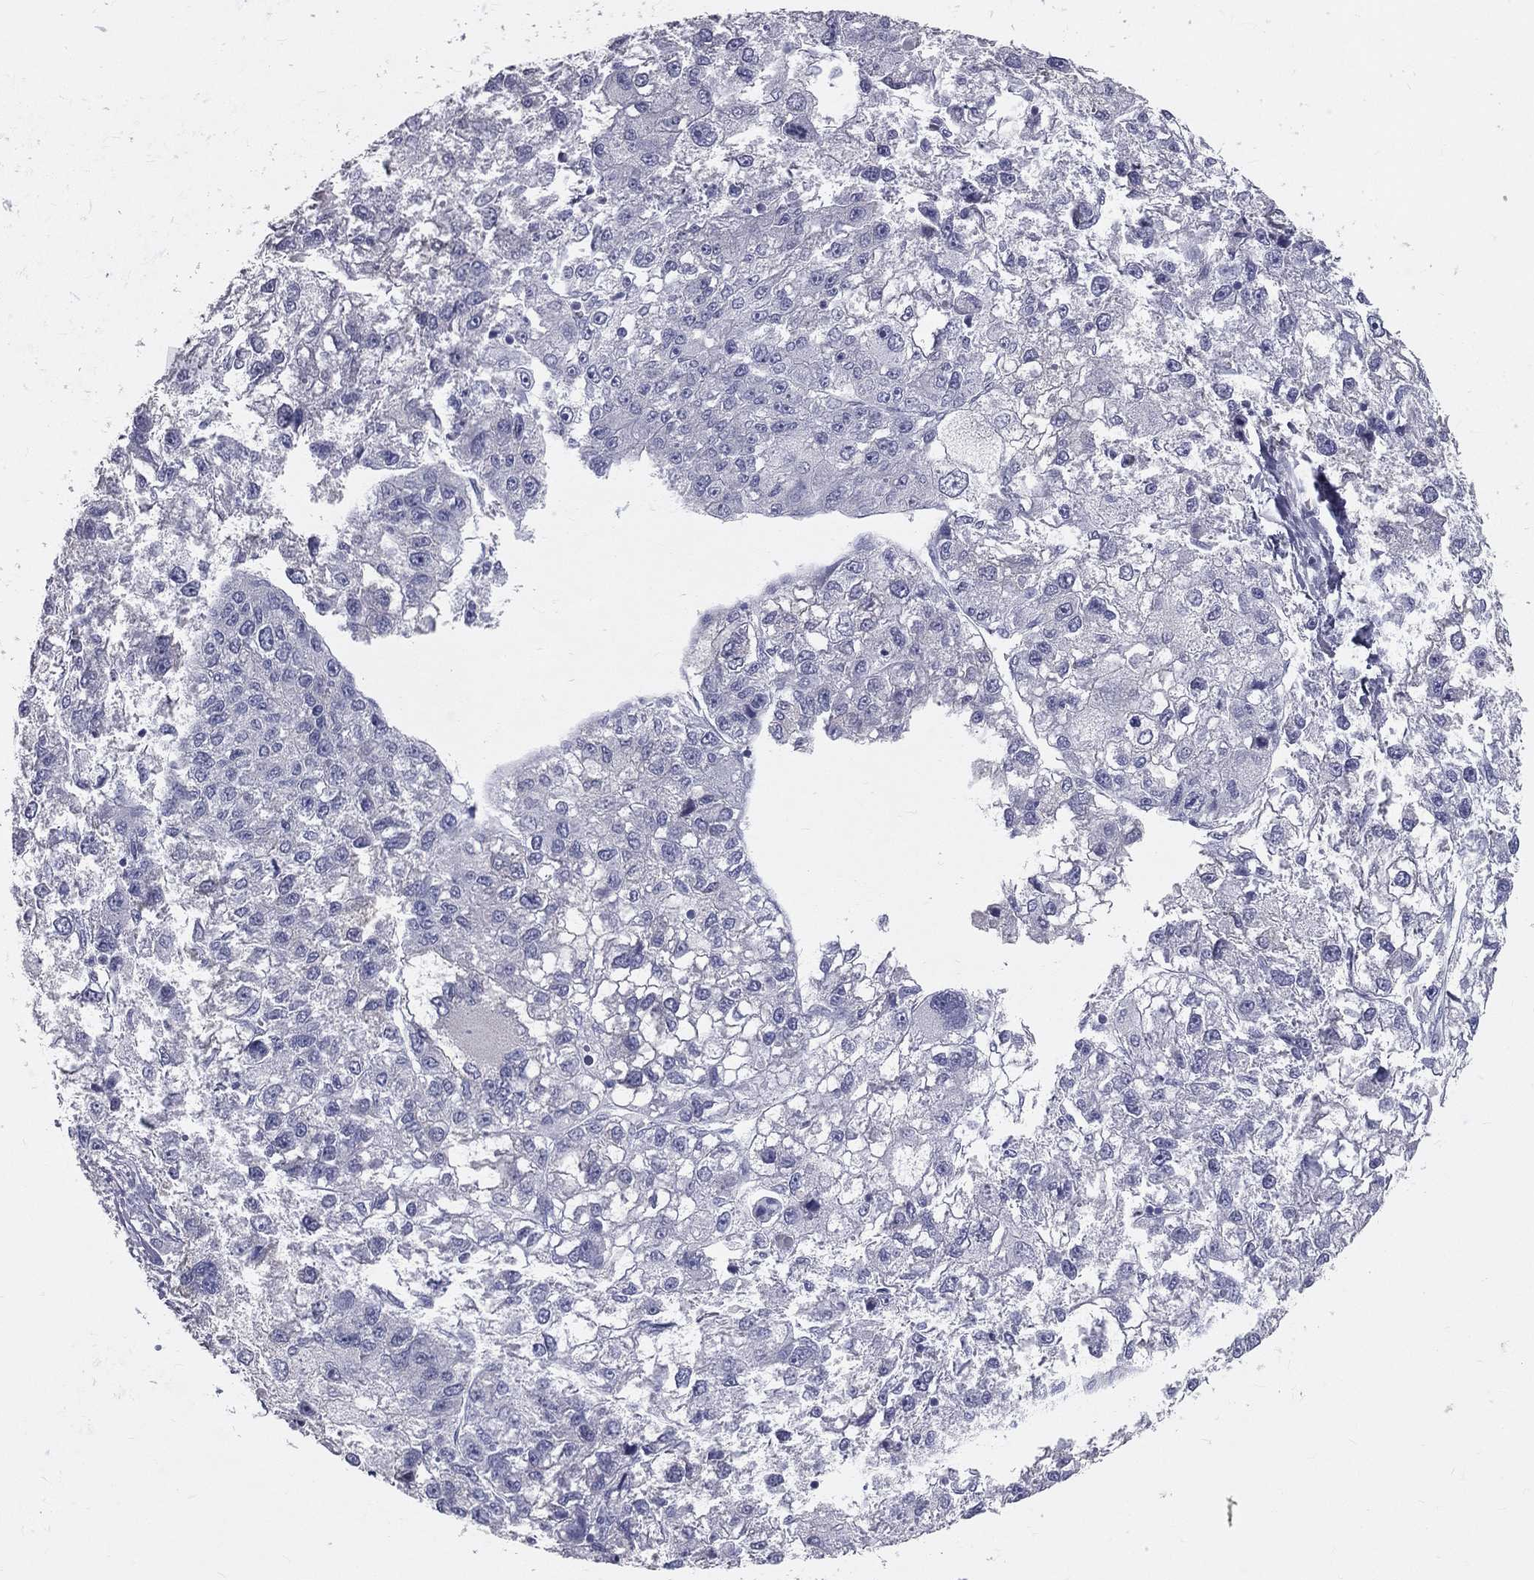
{"staining": {"intensity": "negative", "quantity": "none", "location": "none"}, "tissue": "liver cancer", "cell_type": "Tumor cells", "image_type": "cancer", "snomed": [{"axis": "morphology", "description": "Carcinoma, Hepatocellular, NOS"}, {"axis": "topography", "description": "Liver"}], "caption": "Immunohistochemical staining of human liver cancer (hepatocellular carcinoma) shows no significant staining in tumor cells. Nuclei are stained in blue.", "gene": "TFPI2", "patient": {"sex": "male", "age": 56}}